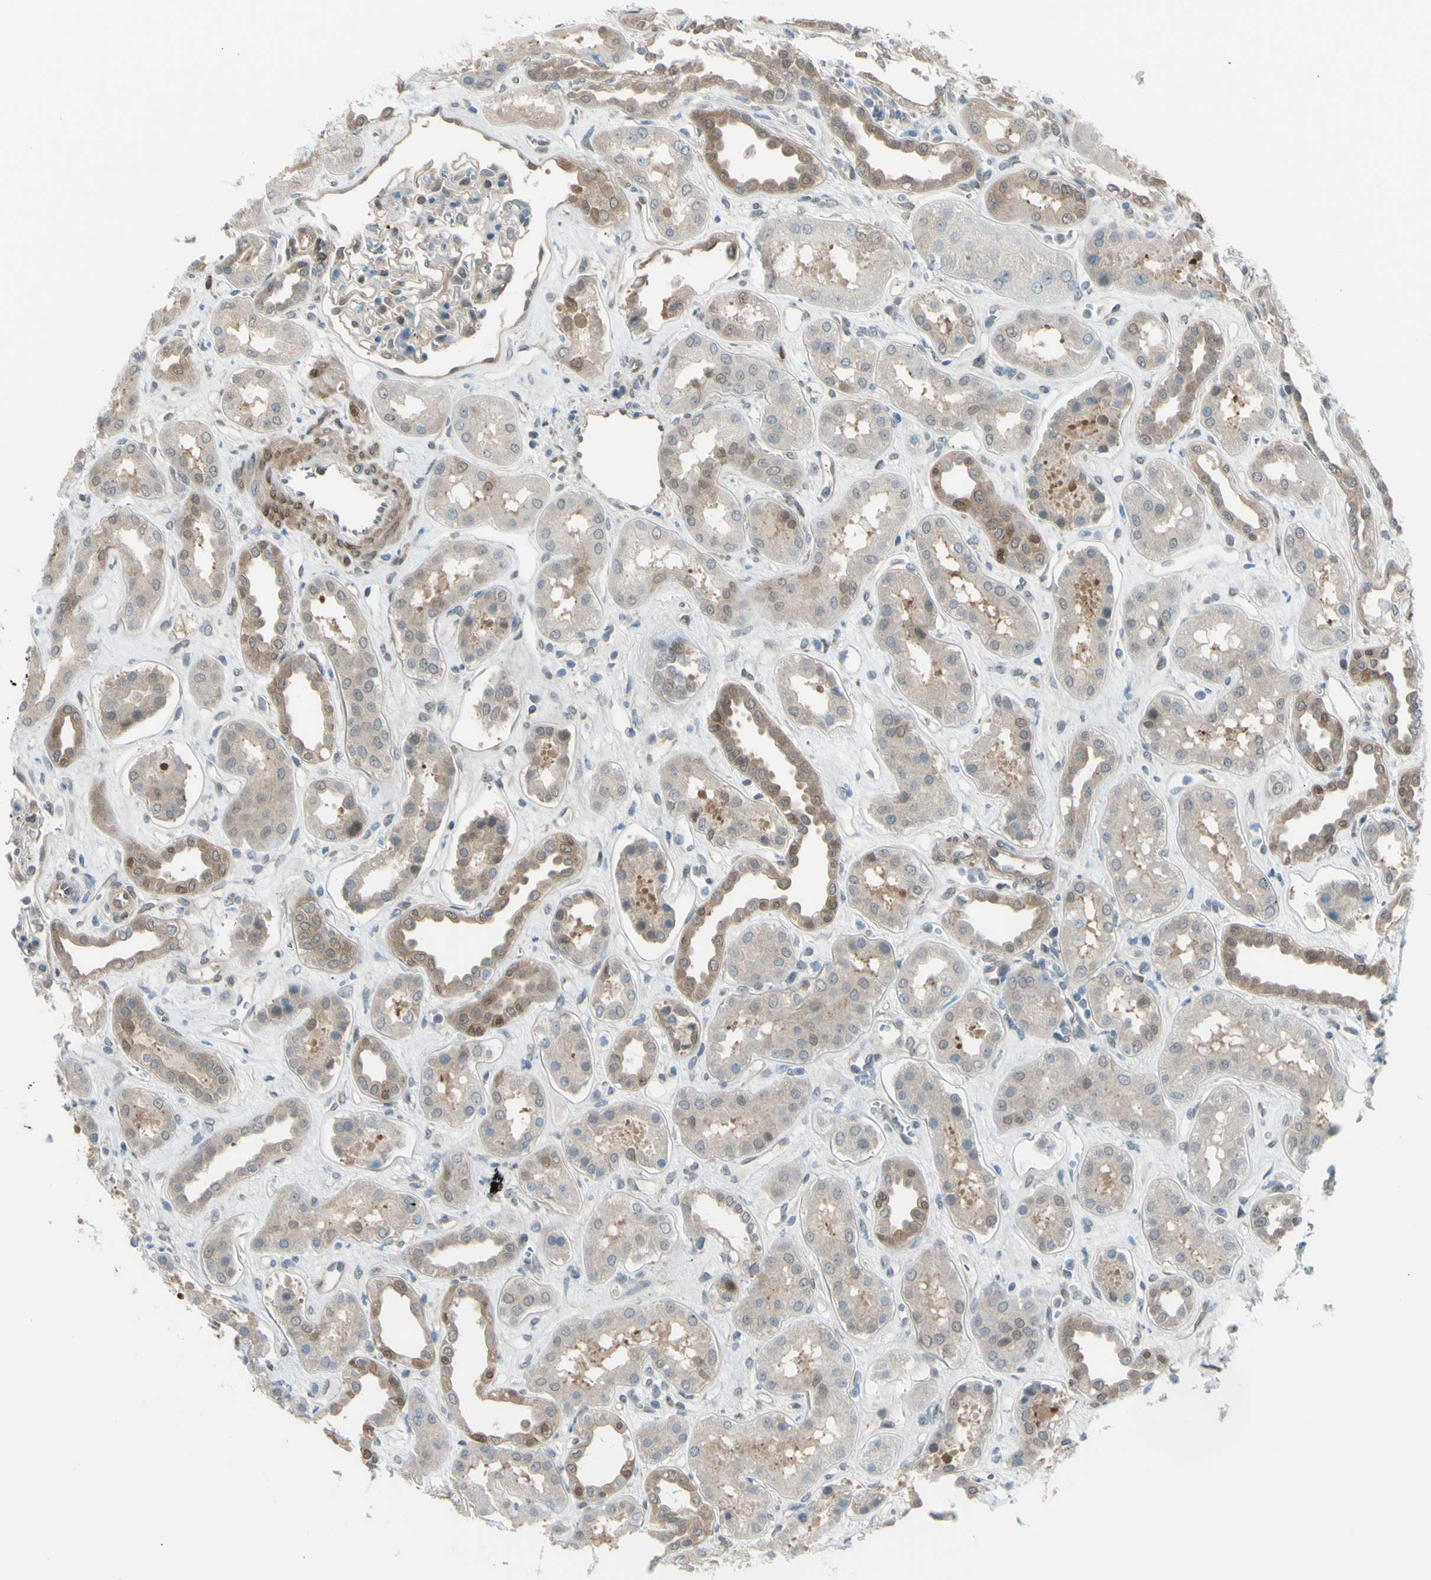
{"staining": {"intensity": "weak", "quantity": "25%-75%", "location": "cytoplasmic/membranous"}, "tissue": "kidney", "cell_type": "Cells in glomeruli", "image_type": "normal", "snomed": [{"axis": "morphology", "description": "Normal tissue, NOS"}, {"axis": "topography", "description": "Kidney"}], "caption": "Immunohistochemical staining of unremarkable kidney demonstrates low levels of weak cytoplasmic/membranous staining in approximately 25%-75% of cells in glomeruli.", "gene": "YWHAQ", "patient": {"sex": "male", "age": 59}}